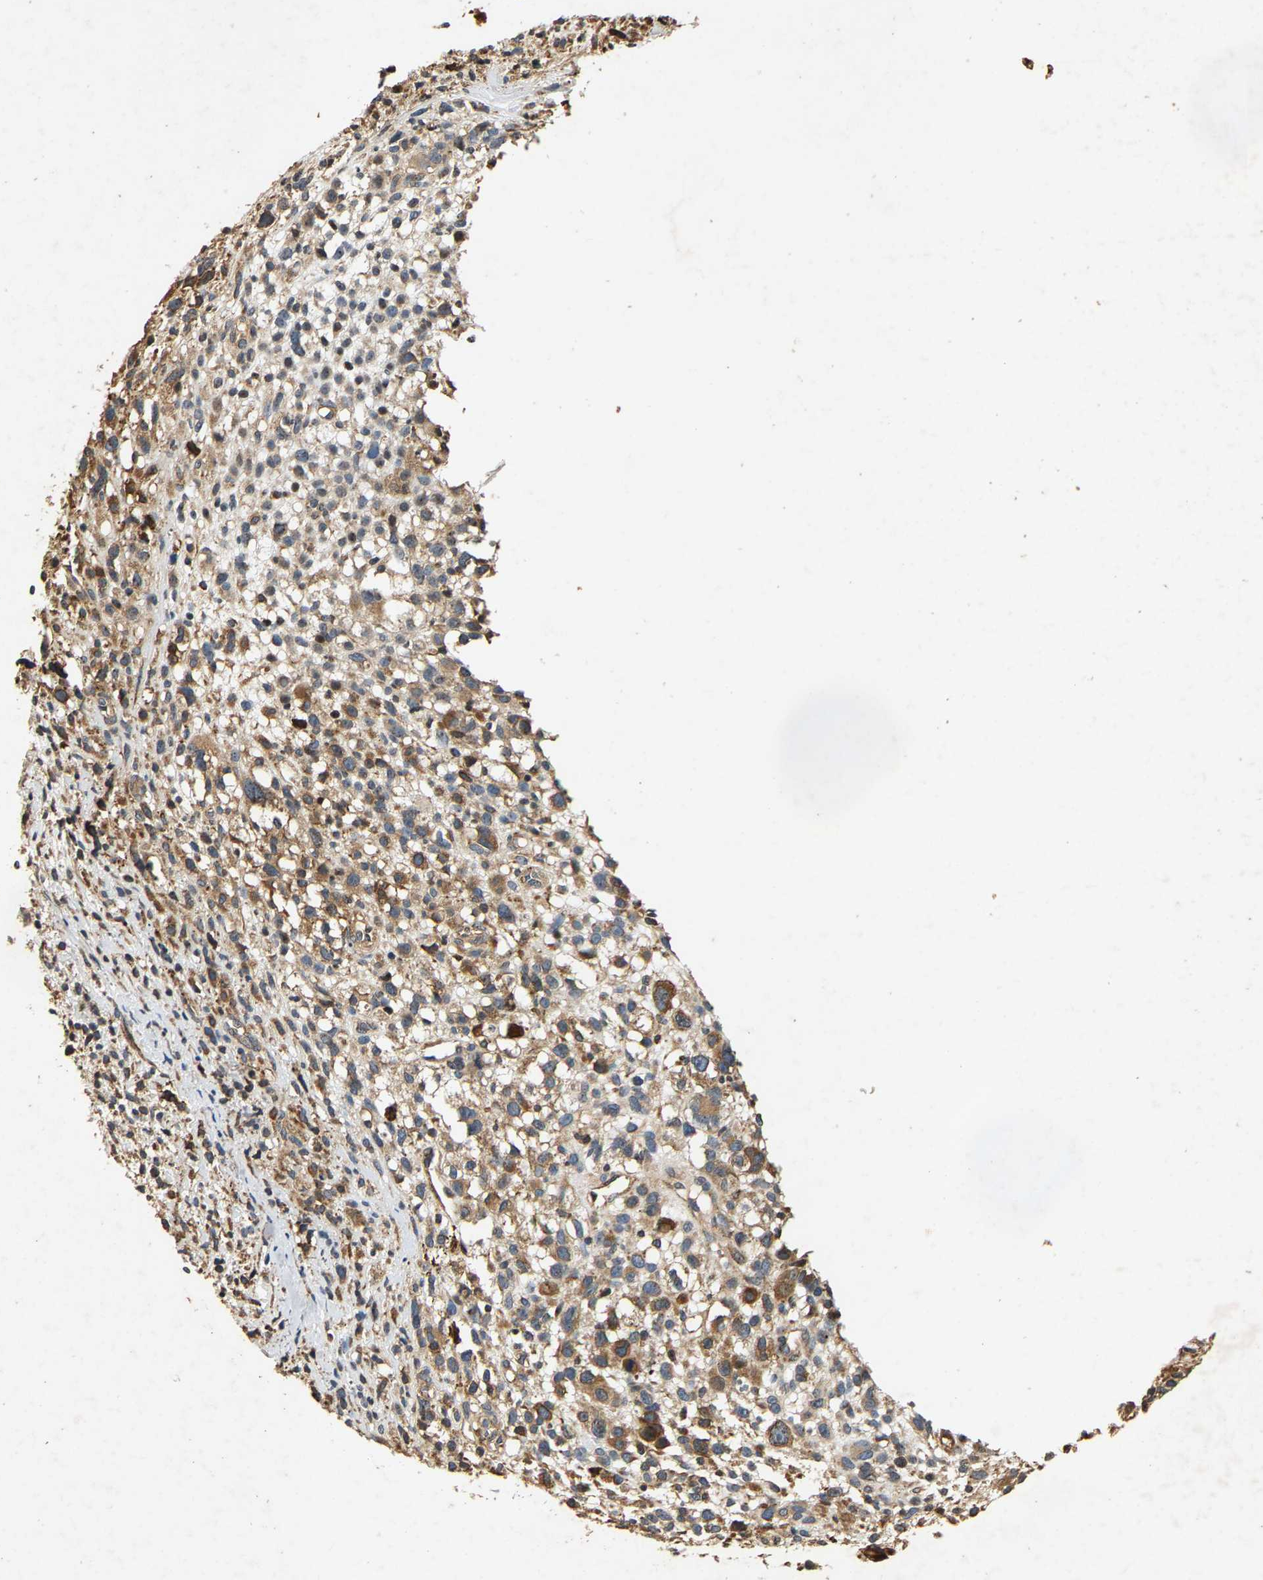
{"staining": {"intensity": "moderate", "quantity": ">75%", "location": "cytoplasmic/membranous"}, "tissue": "melanoma", "cell_type": "Tumor cells", "image_type": "cancer", "snomed": [{"axis": "morphology", "description": "Malignant melanoma, NOS"}, {"axis": "topography", "description": "Skin"}], "caption": "High-power microscopy captured an immunohistochemistry micrograph of malignant melanoma, revealing moderate cytoplasmic/membranous expression in approximately >75% of tumor cells. (Brightfield microscopy of DAB IHC at high magnification).", "gene": "CIDEC", "patient": {"sex": "female", "age": 55}}